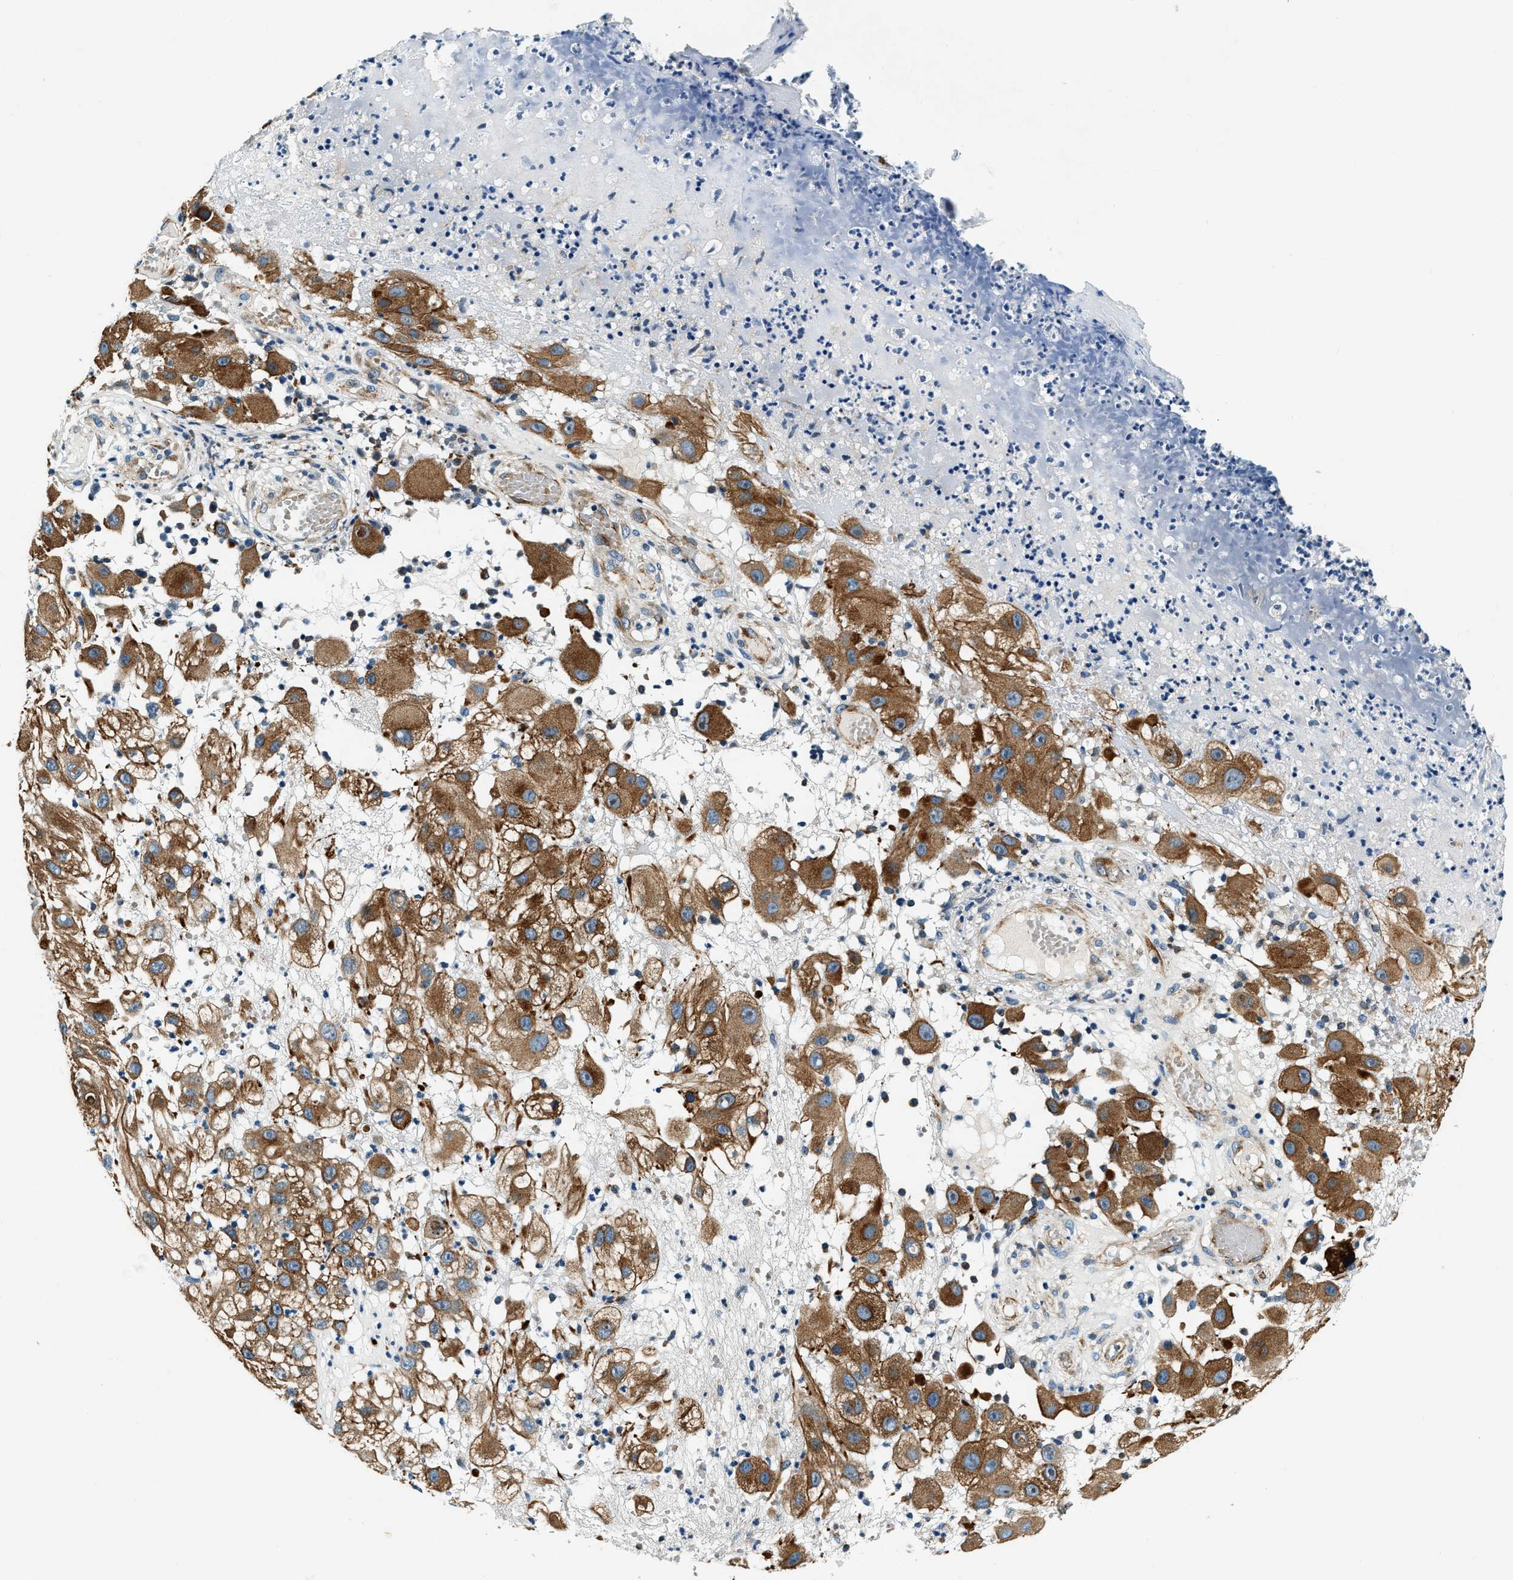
{"staining": {"intensity": "moderate", "quantity": ">75%", "location": "cytoplasmic/membranous"}, "tissue": "melanoma", "cell_type": "Tumor cells", "image_type": "cancer", "snomed": [{"axis": "morphology", "description": "Malignant melanoma, NOS"}, {"axis": "topography", "description": "Skin"}], "caption": "Approximately >75% of tumor cells in malignant melanoma reveal moderate cytoplasmic/membranous protein staining as visualized by brown immunohistochemical staining.", "gene": "C2orf66", "patient": {"sex": "female", "age": 81}}